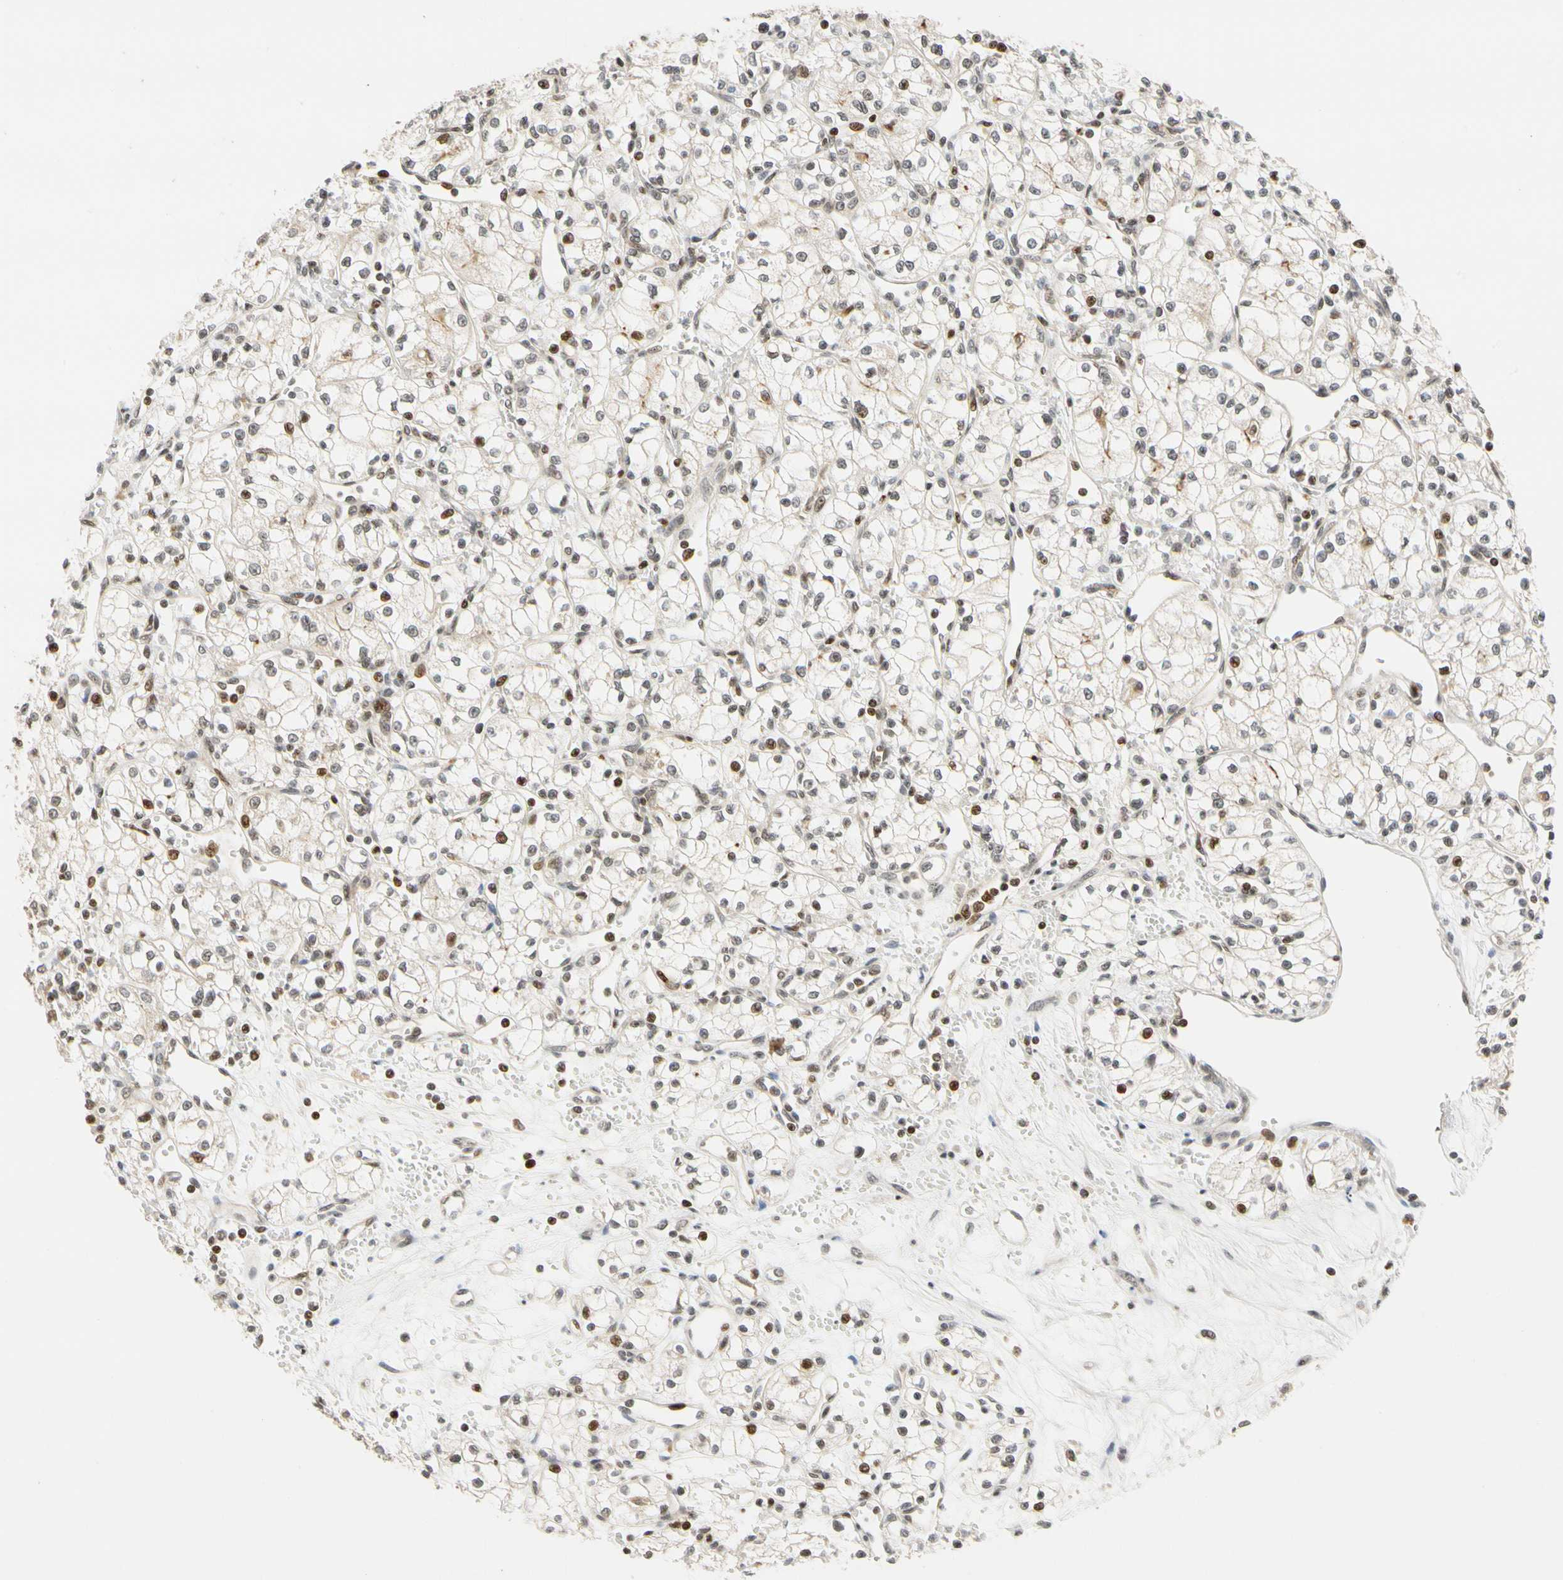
{"staining": {"intensity": "moderate", "quantity": "<25%", "location": "nuclear"}, "tissue": "renal cancer", "cell_type": "Tumor cells", "image_type": "cancer", "snomed": [{"axis": "morphology", "description": "Normal tissue, NOS"}, {"axis": "morphology", "description": "Adenocarcinoma, NOS"}, {"axis": "topography", "description": "Kidney"}], "caption": "Tumor cells demonstrate moderate nuclear expression in approximately <25% of cells in renal cancer. The staining is performed using DAB (3,3'-diaminobenzidine) brown chromogen to label protein expression. The nuclei are counter-stained blue using hematoxylin.", "gene": "CDK7", "patient": {"sex": "male", "age": 59}}